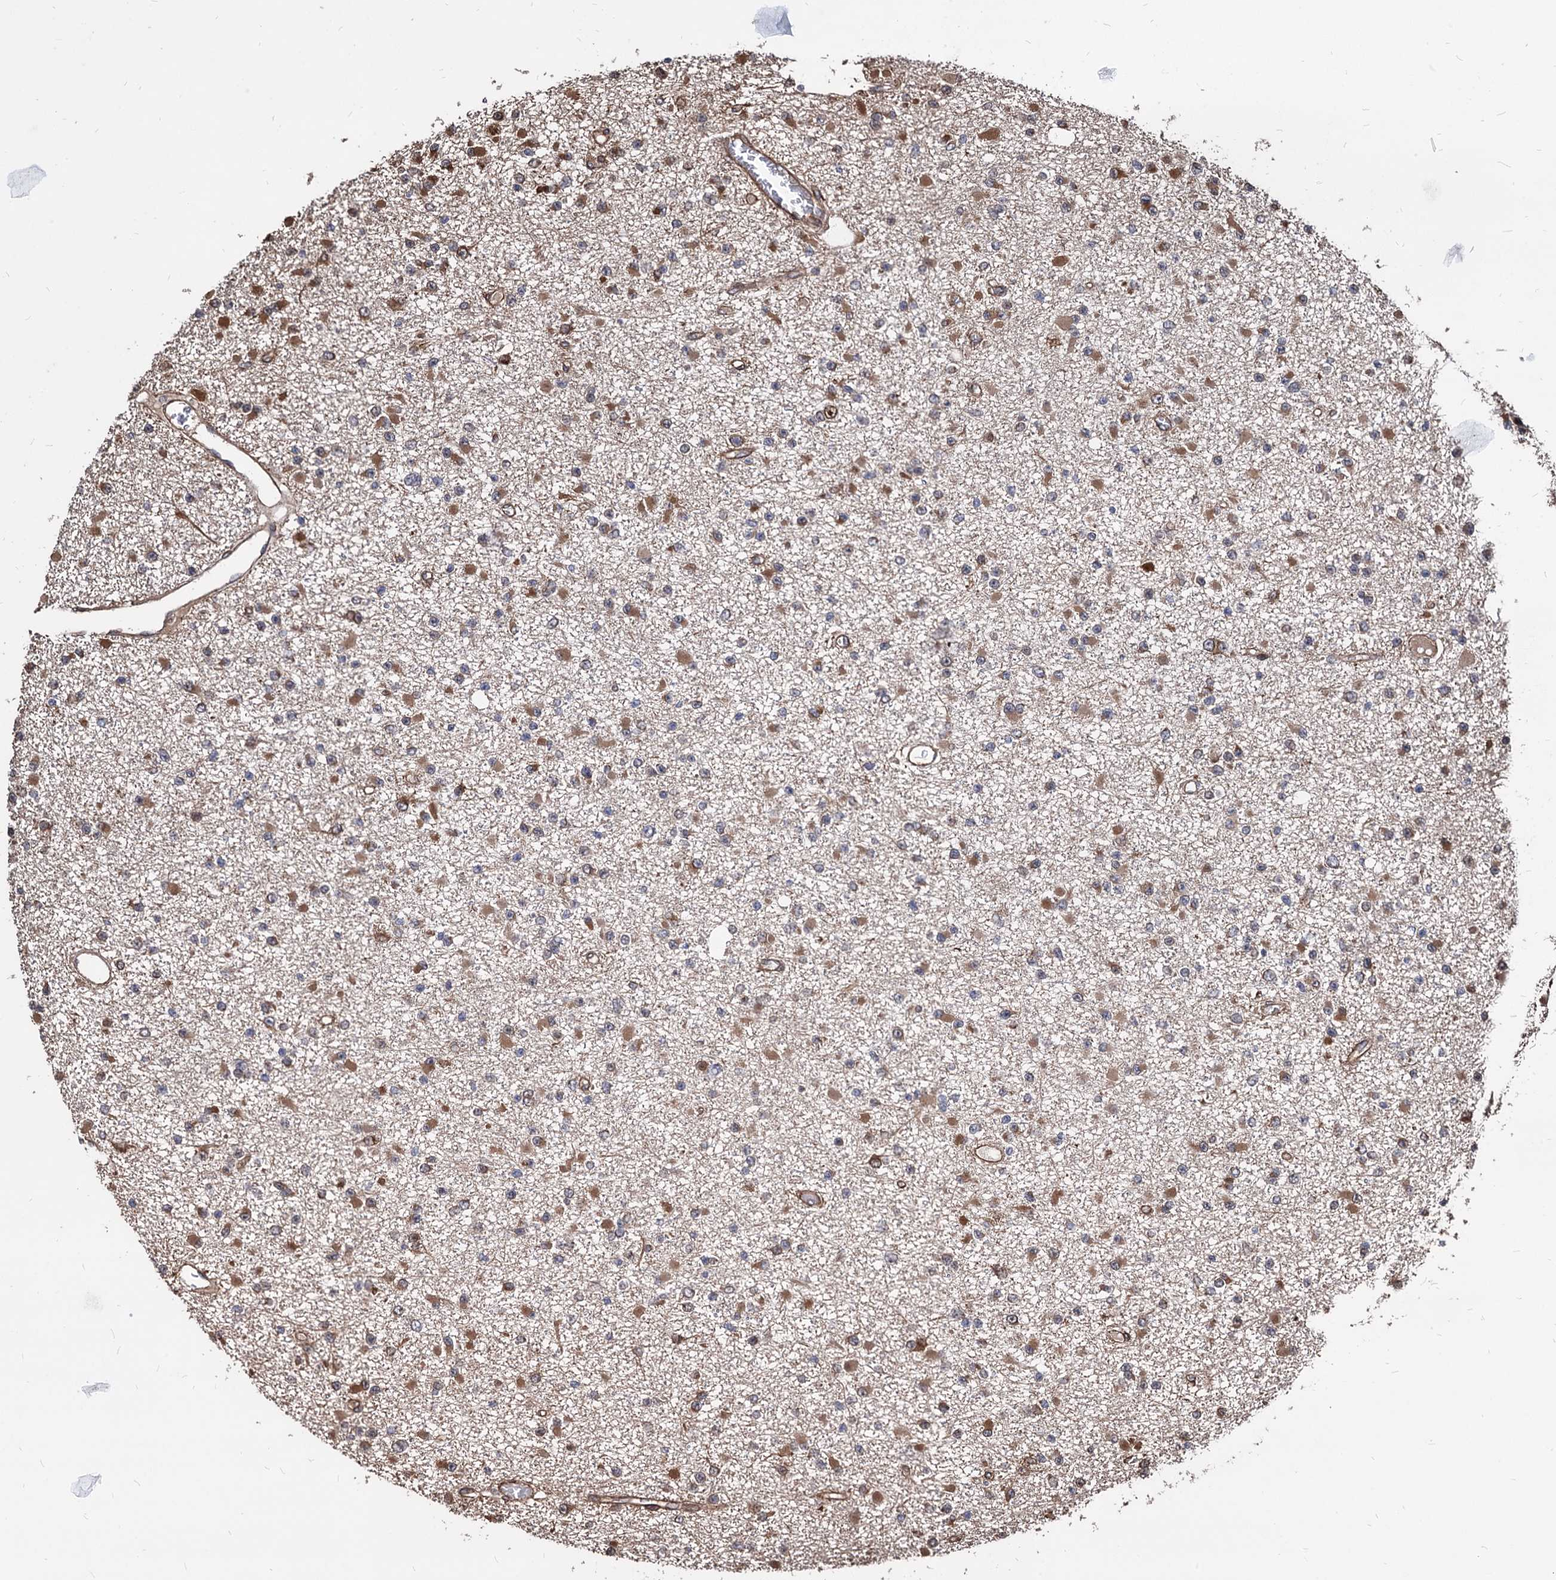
{"staining": {"intensity": "moderate", "quantity": "25%-75%", "location": "cytoplasmic/membranous"}, "tissue": "glioma", "cell_type": "Tumor cells", "image_type": "cancer", "snomed": [{"axis": "morphology", "description": "Glioma, malignant, Low grade"}, {"axis": "topography", "description": "Brain"}], "caption": "Protein expression analysis of glioma exhibits moderate cytoplasmic/membranous positivity in approximately 25%-75% of tumor cells.", "gene": "ANKRD12", "patient": {"sex": "female", "age": 22}}